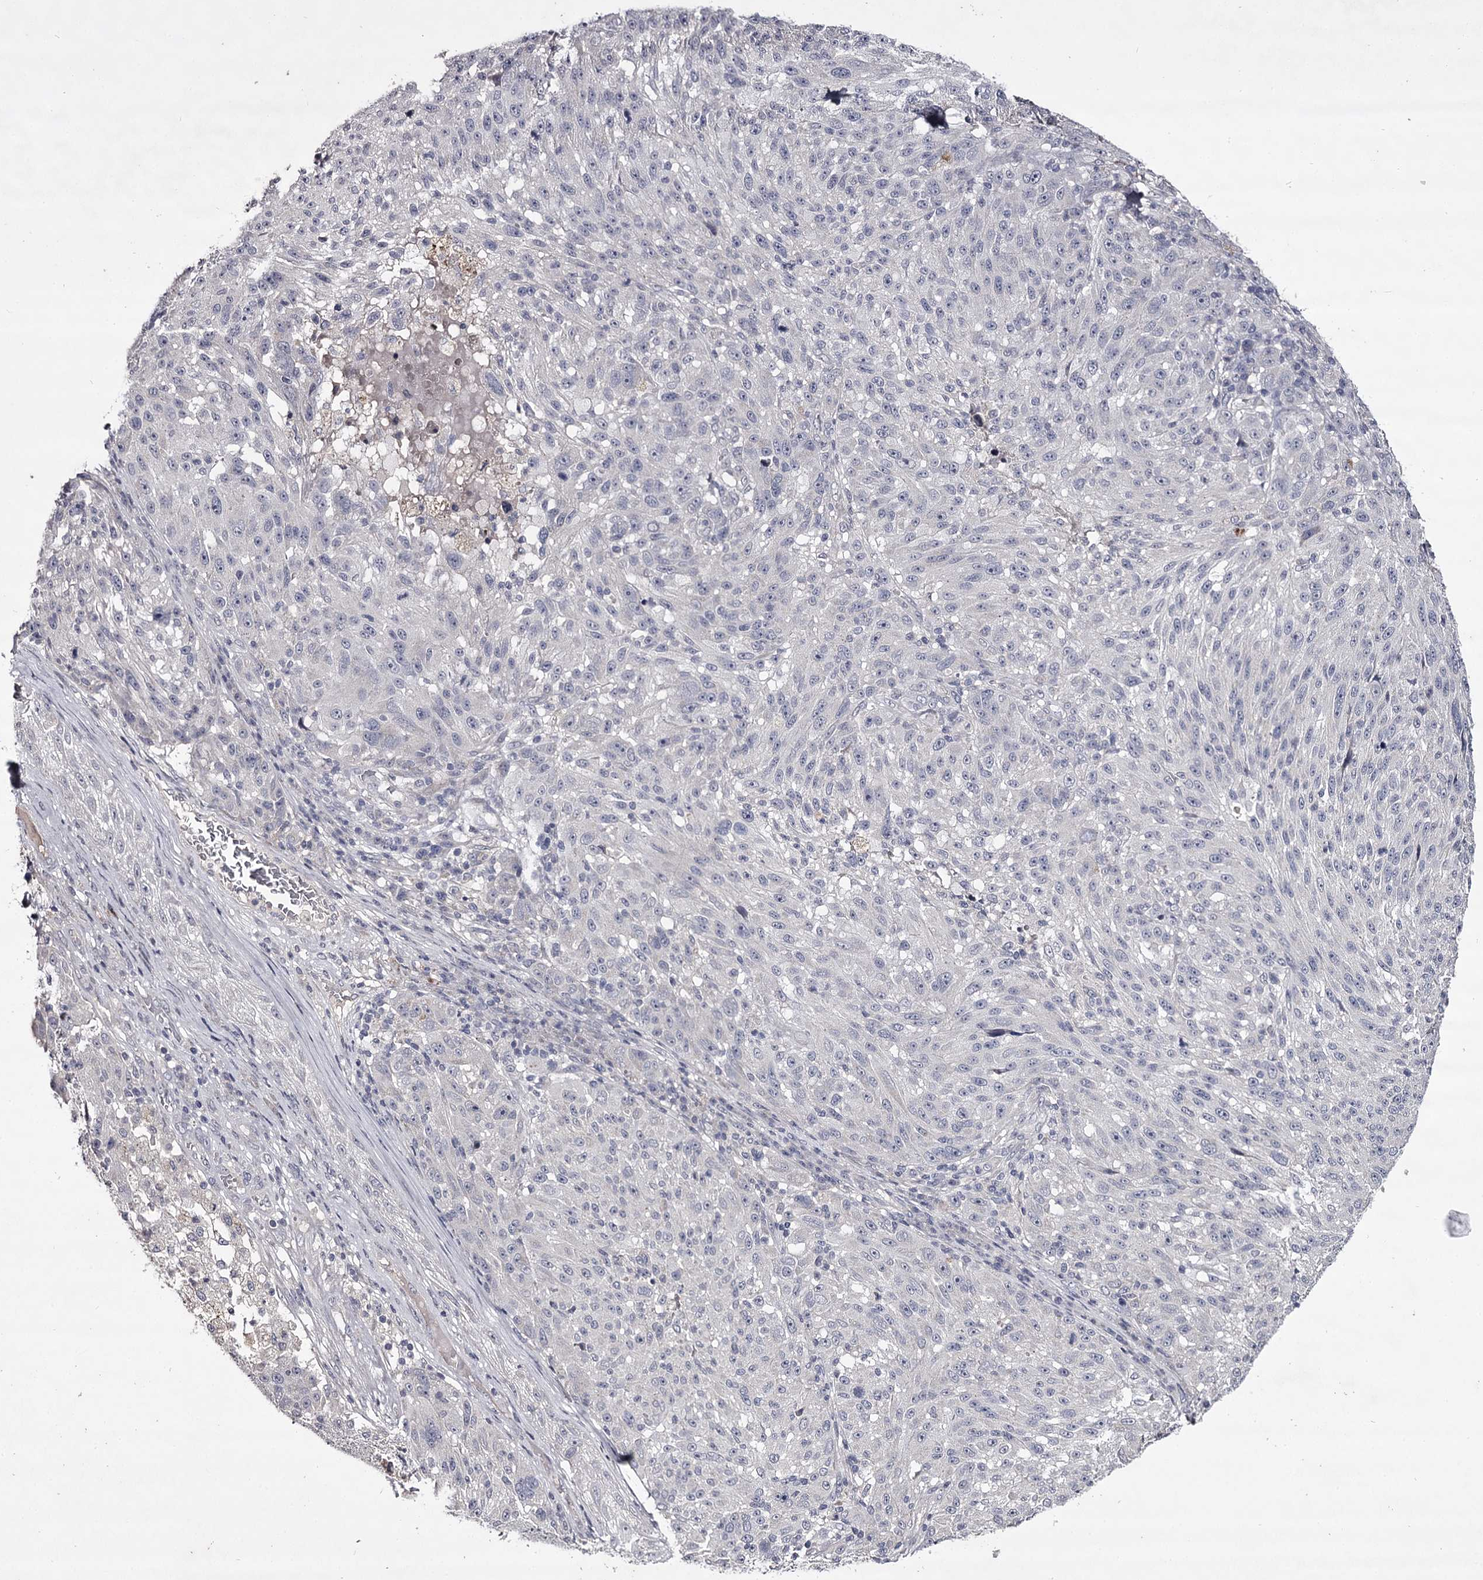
{"staining": {"intensity": "negative", "quantity": "none", "location": "none"}, "tissue": "melanoma", "cell_type": "Tumor cells", "image_type": "cancer", "snomed": [{"axis": "morphology", "description": "Malignant melanoma, NOS"}, {"axis": "topography", "description": "Skin"}], "caption": "This is an immunohistochemistry photomicrograph of malignant melanoma. There is no expression in tumor cells.", "gene": "PRM2", "patient": {"sex": "male", "age": 53}}